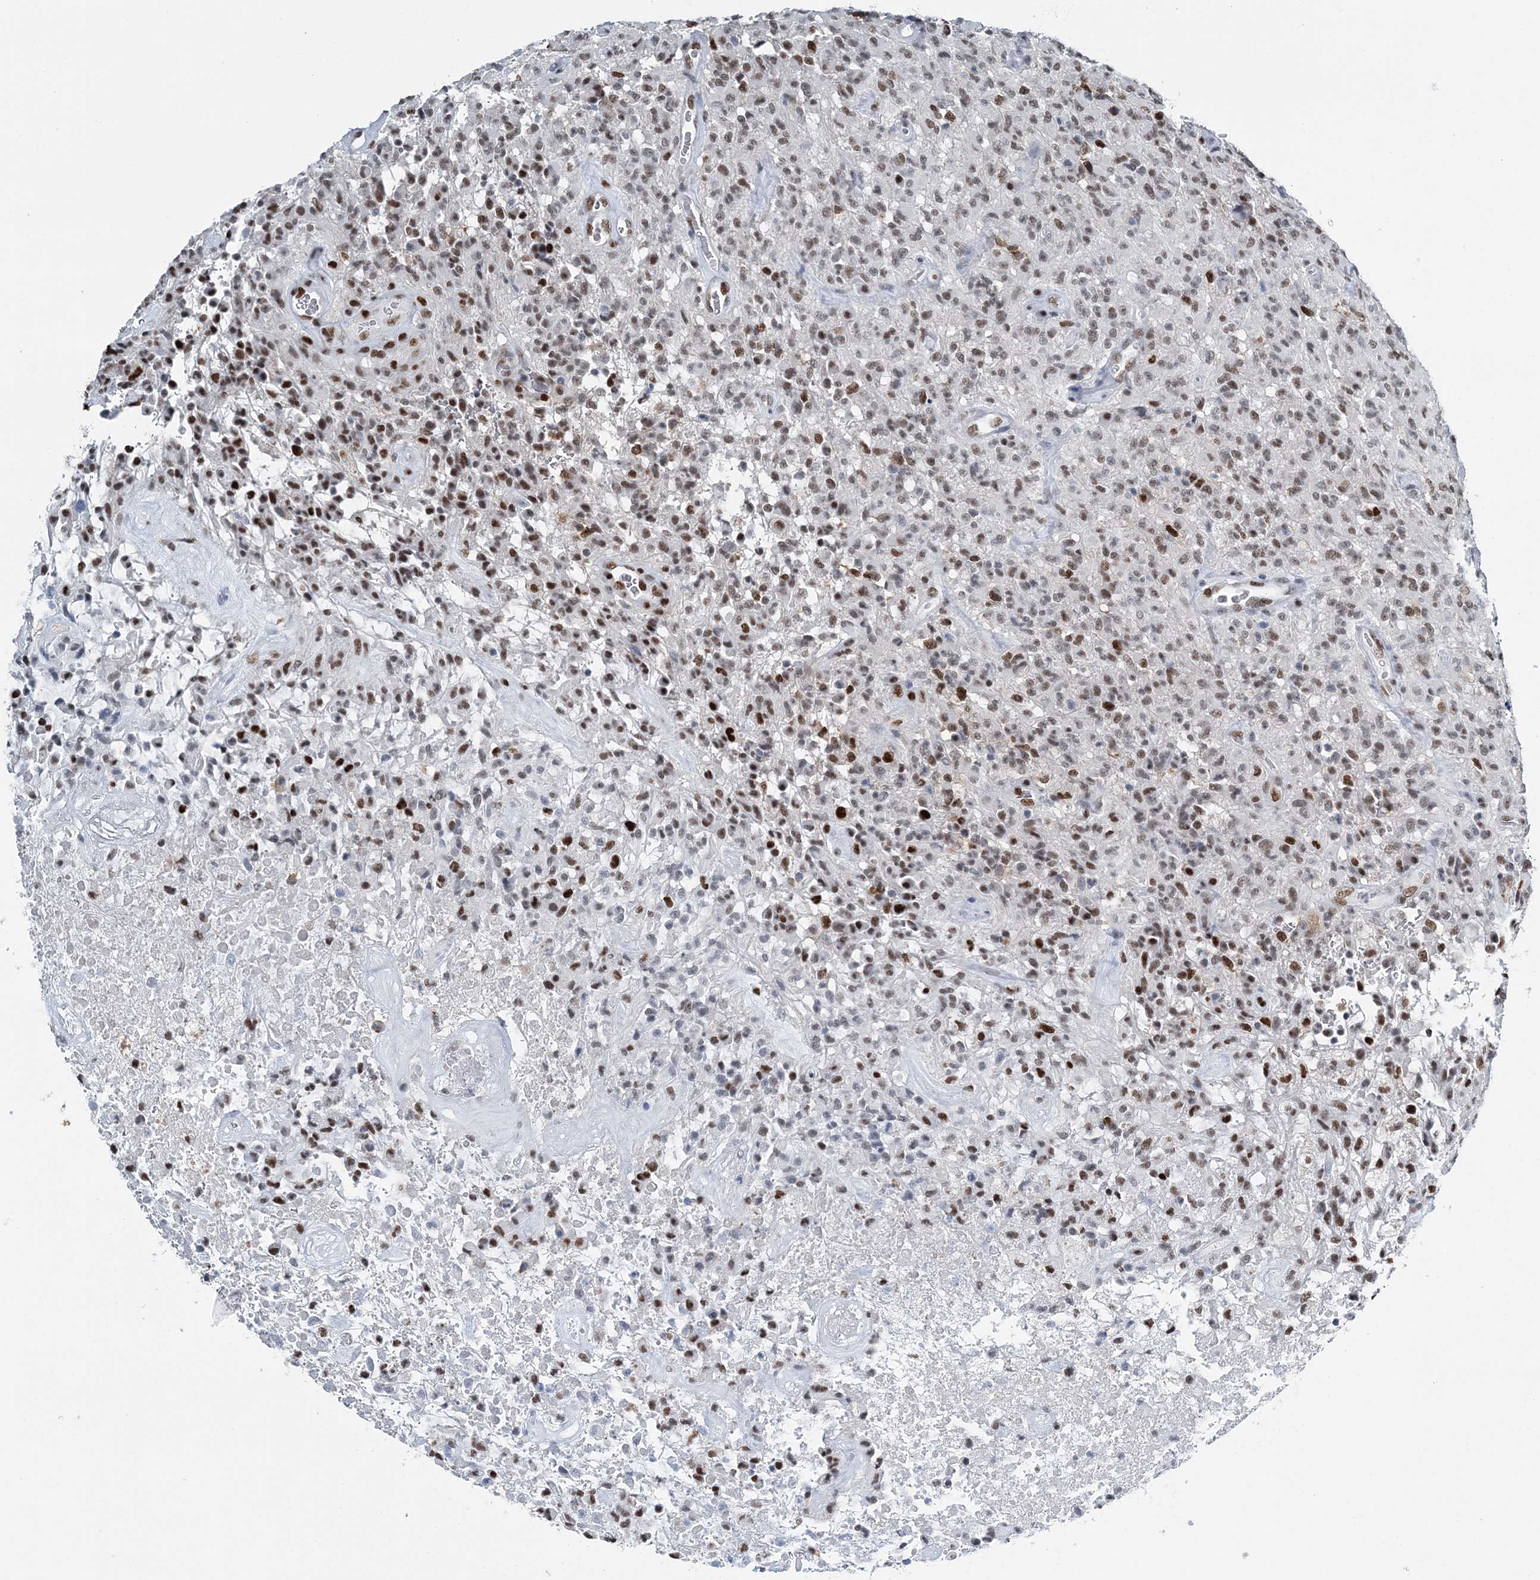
{"staining": {"intensity": "moderate", "quantity": "25%-75%", "location": "nuclear"}, "tissue": "glioma", "cell_type": "Tumor cells", "image_type": "cancer", "snomed": [{"axis": "morphology", "description": "Glioma, malignant, High grade"}, {"axis": "topography", "description": "Brain"}], "caption": "Protein staining displays moderate nuclear staining in approximately 25%-75% of tumor cells in malignant glioma (high-grade).", "gene": "HAT1", "patient": {"sex": "female", "age": 57}}